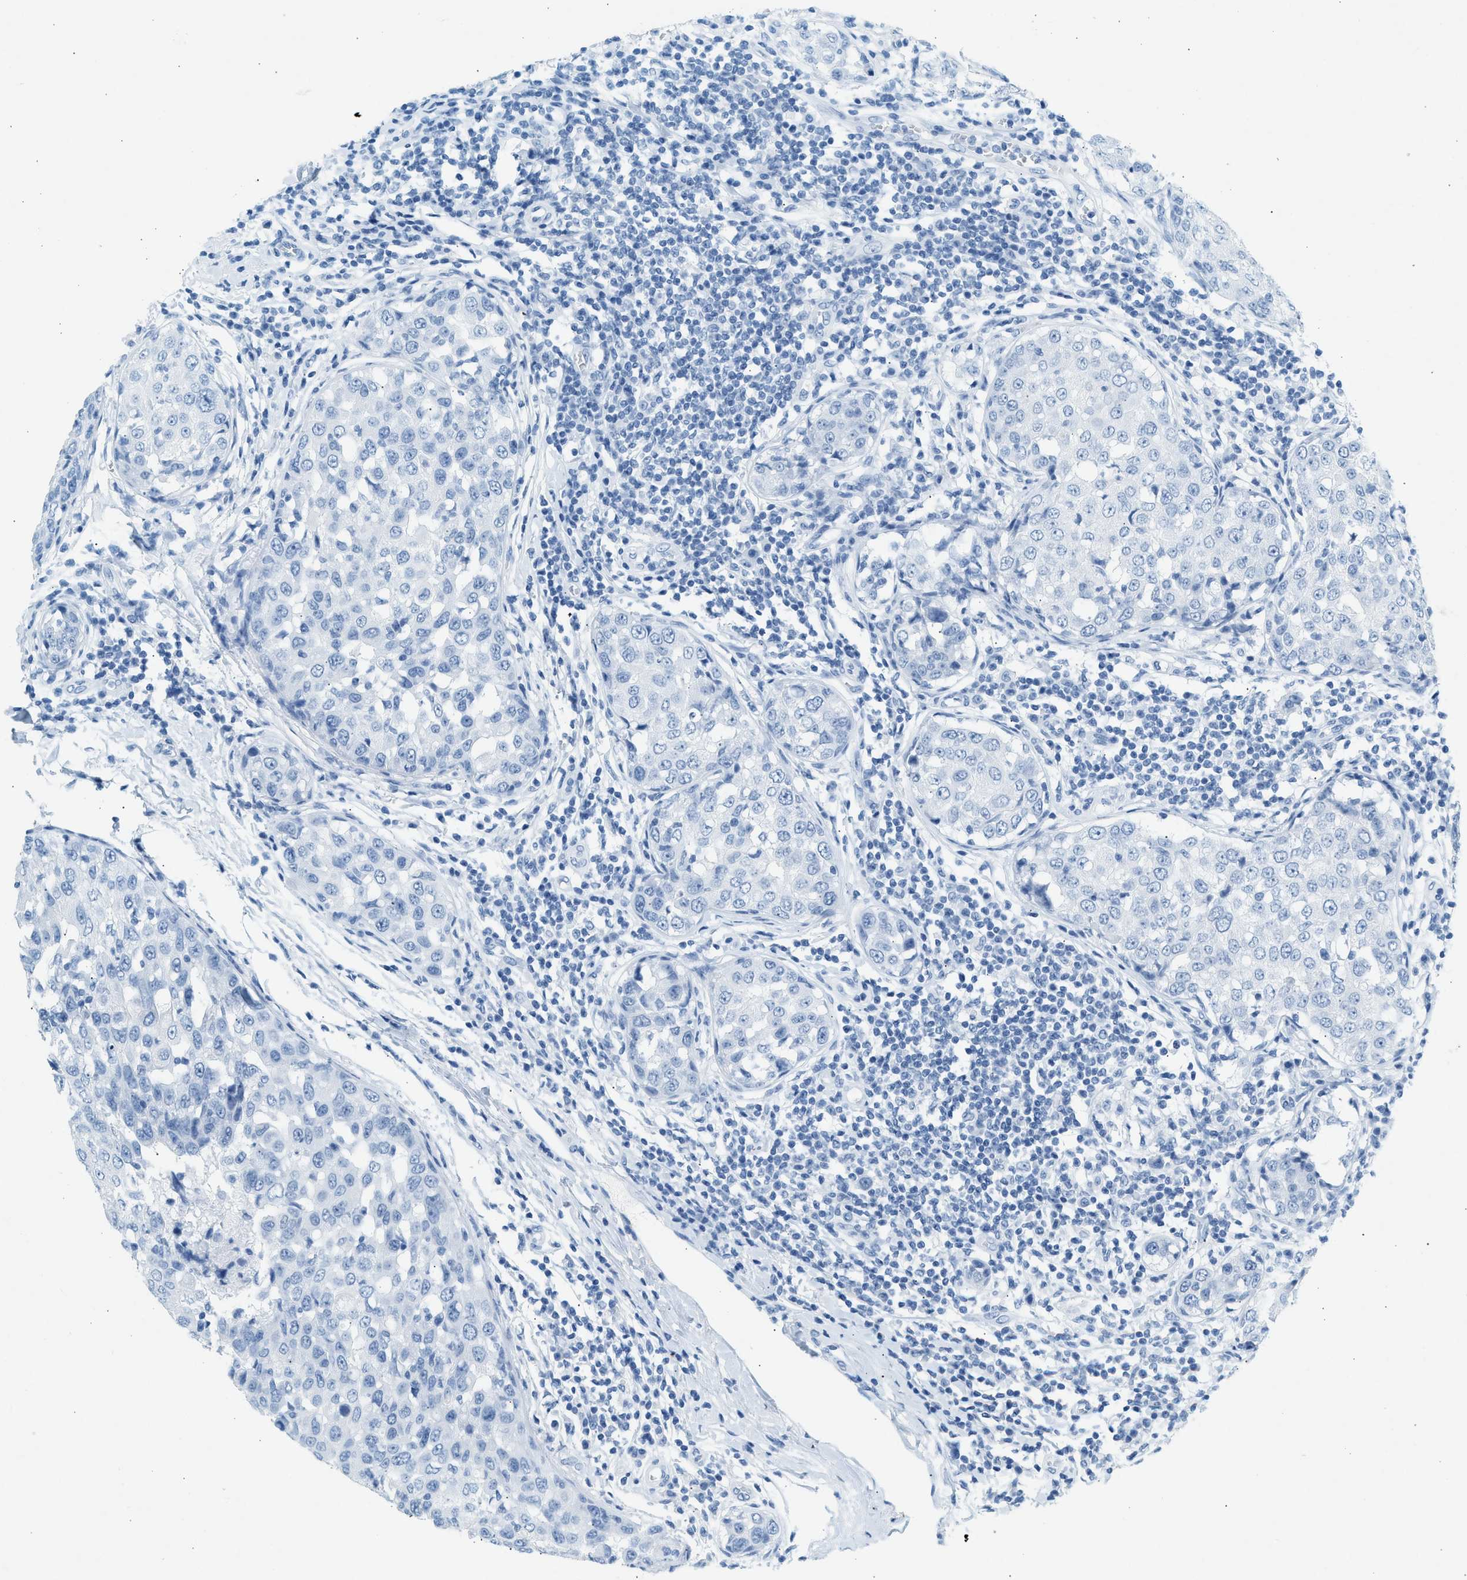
{"staining": {"intensity": "negative", "quantity": "none", "location": "none"}, "tissue": "breast cancer", "cell_type": "Tumor cells", "image_type": "cancer", "snomed": [{"axis": "morphology", "description": "Duct carcinoma"}, {"axis": "topography", "description": "Breast"}], "caption": "A micrograph of human intraductal carcinoma (breast) is negative for staining in tumor cells.", "gene": "HHATL", "patient": {"sex": "female", "age": 27}}